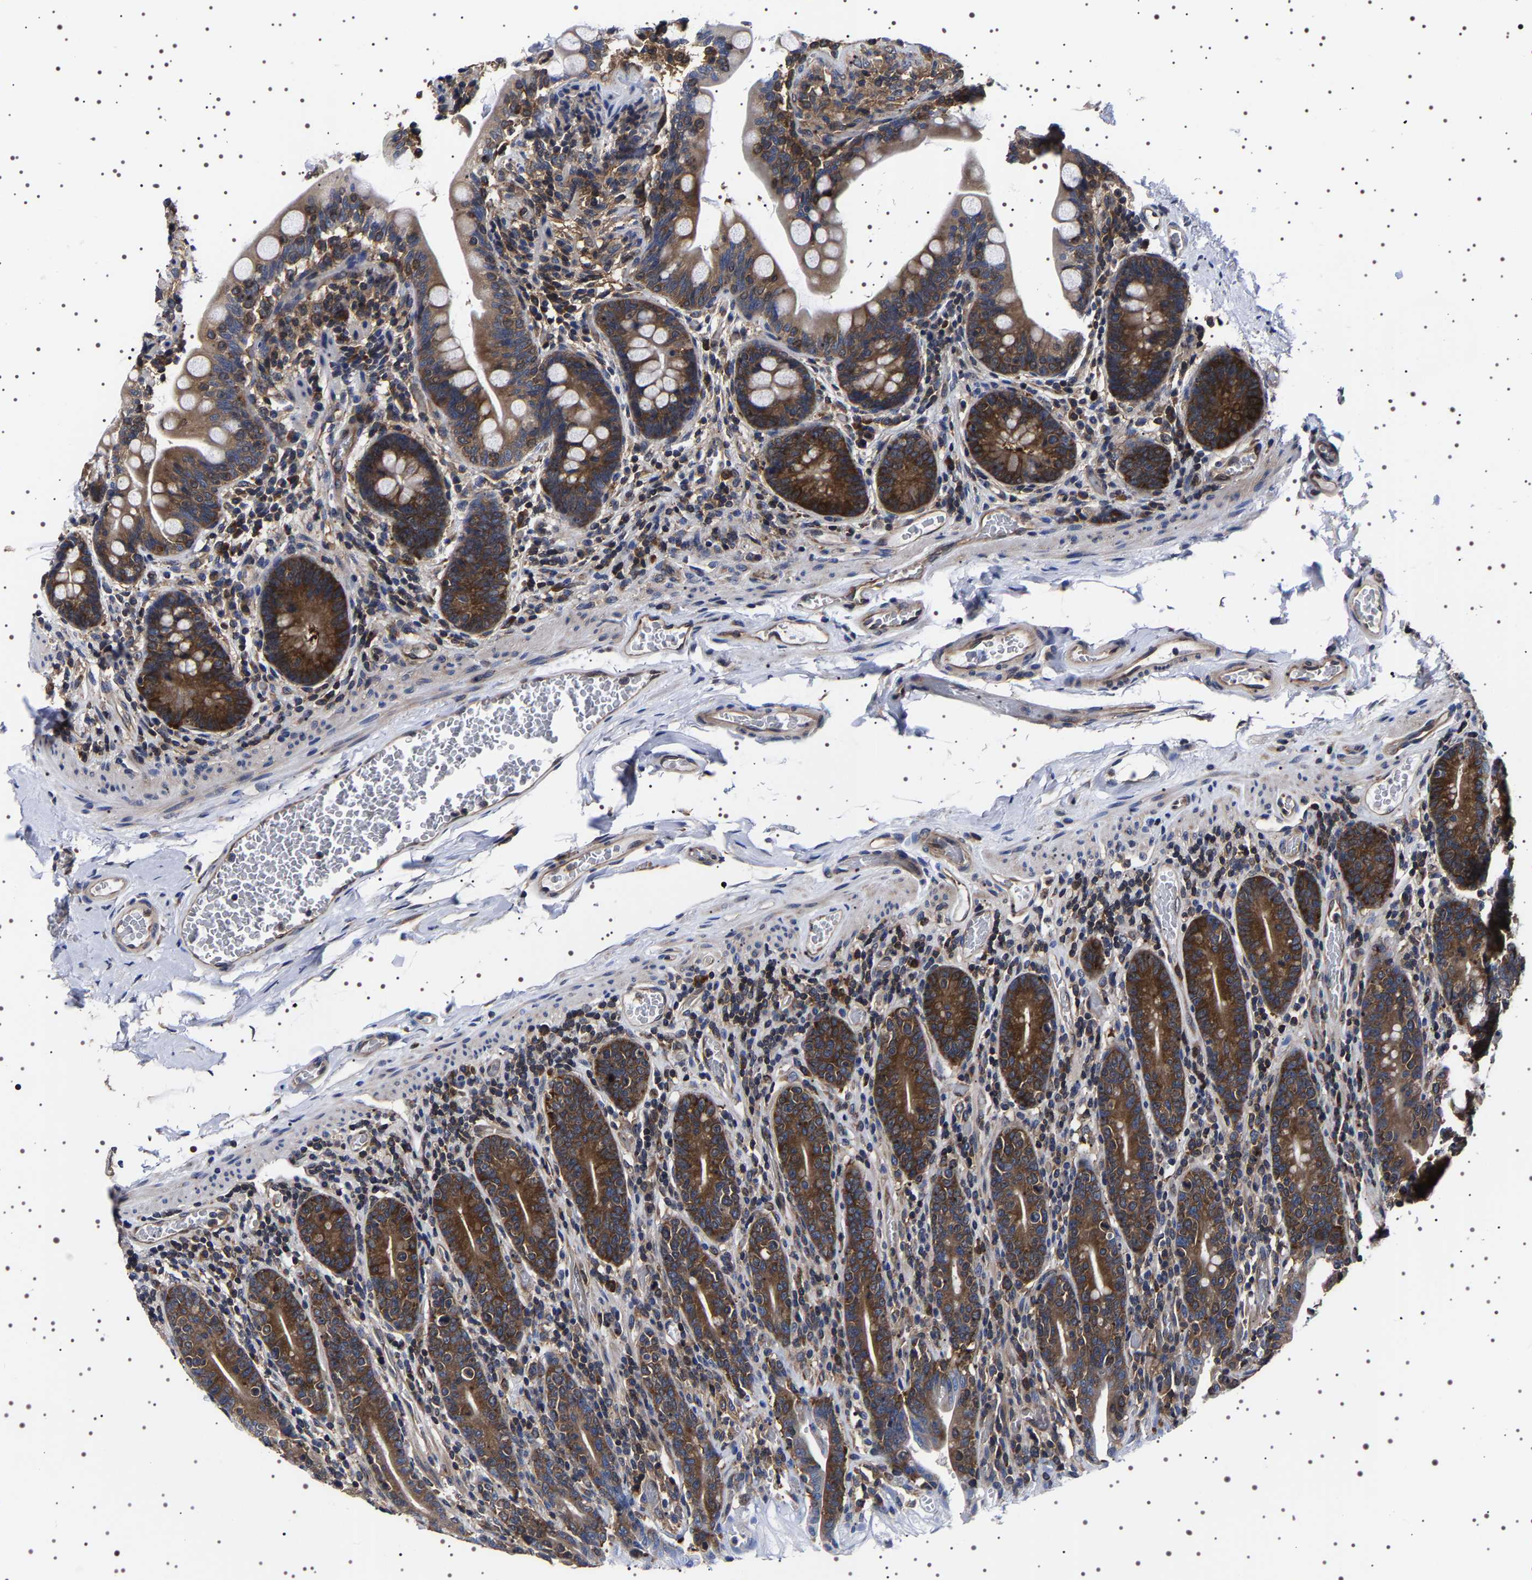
{"staining": {"intensity": "strong", "quantity": "25%-75%", "location": "cytoplasmic/membranous"}, "tissue": "small intestine", "cell_type": "Glandular cells", "image_type": "normal", "snomed": [{"axis": "morphology", "description": "Normal tissue, NOS"}, {"axis": "topography", "description": "Small intestine"}], "caption": "Immunohistochemistry (IHC) photomicrograph of unremarkable small intestine: human small intestine stained using immunohistochemistry exhibits high levels of strong protein expression localized specifically in the cytoplasmic/membranous of glandular cells, appearing as a cytoplasmic/membranous brown color.", "gene": "DARS1", "patient": {"sex": "female", "age": 56}}